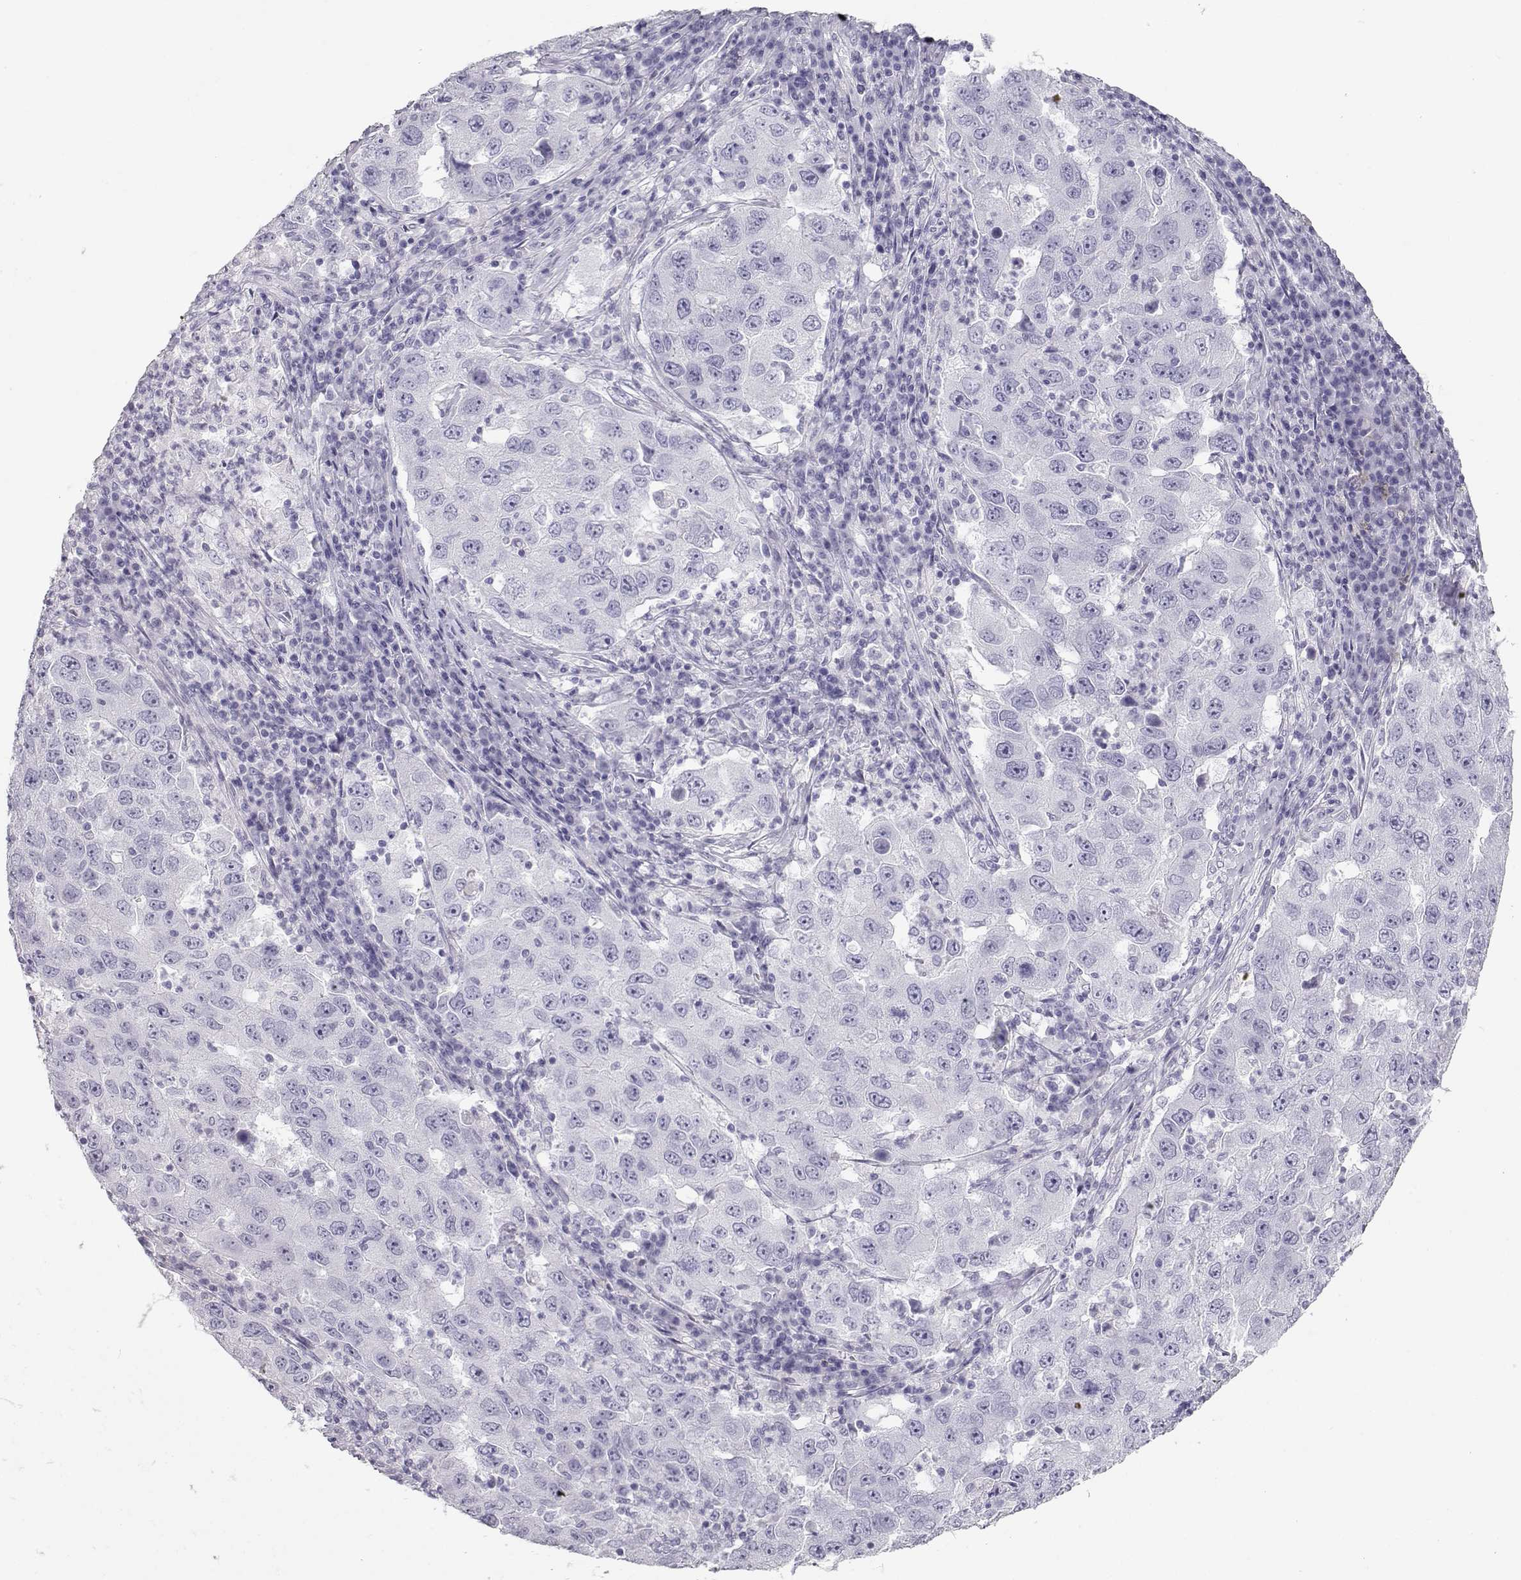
{"staining": {"intensity": "negative", "quantity": "none", "location": "none"}, "tissue": "lung cancer", "cell_type": "Tumor cells", "image_type": "cancer", "snomed": [{"axis": "morphology", "description": "Adenocarcinoma, NOS"}, {"axis": "topography", "description": "Lung"}], "caption": "DAB (3,3'-diaminobenzidine) immunohistochemical staining of human lung cancer (adenocarcinoma) exhibits no significant expression in tumor cells.", "gene": "TKTL1", "patient": {"sex": "male", "age": 73}}